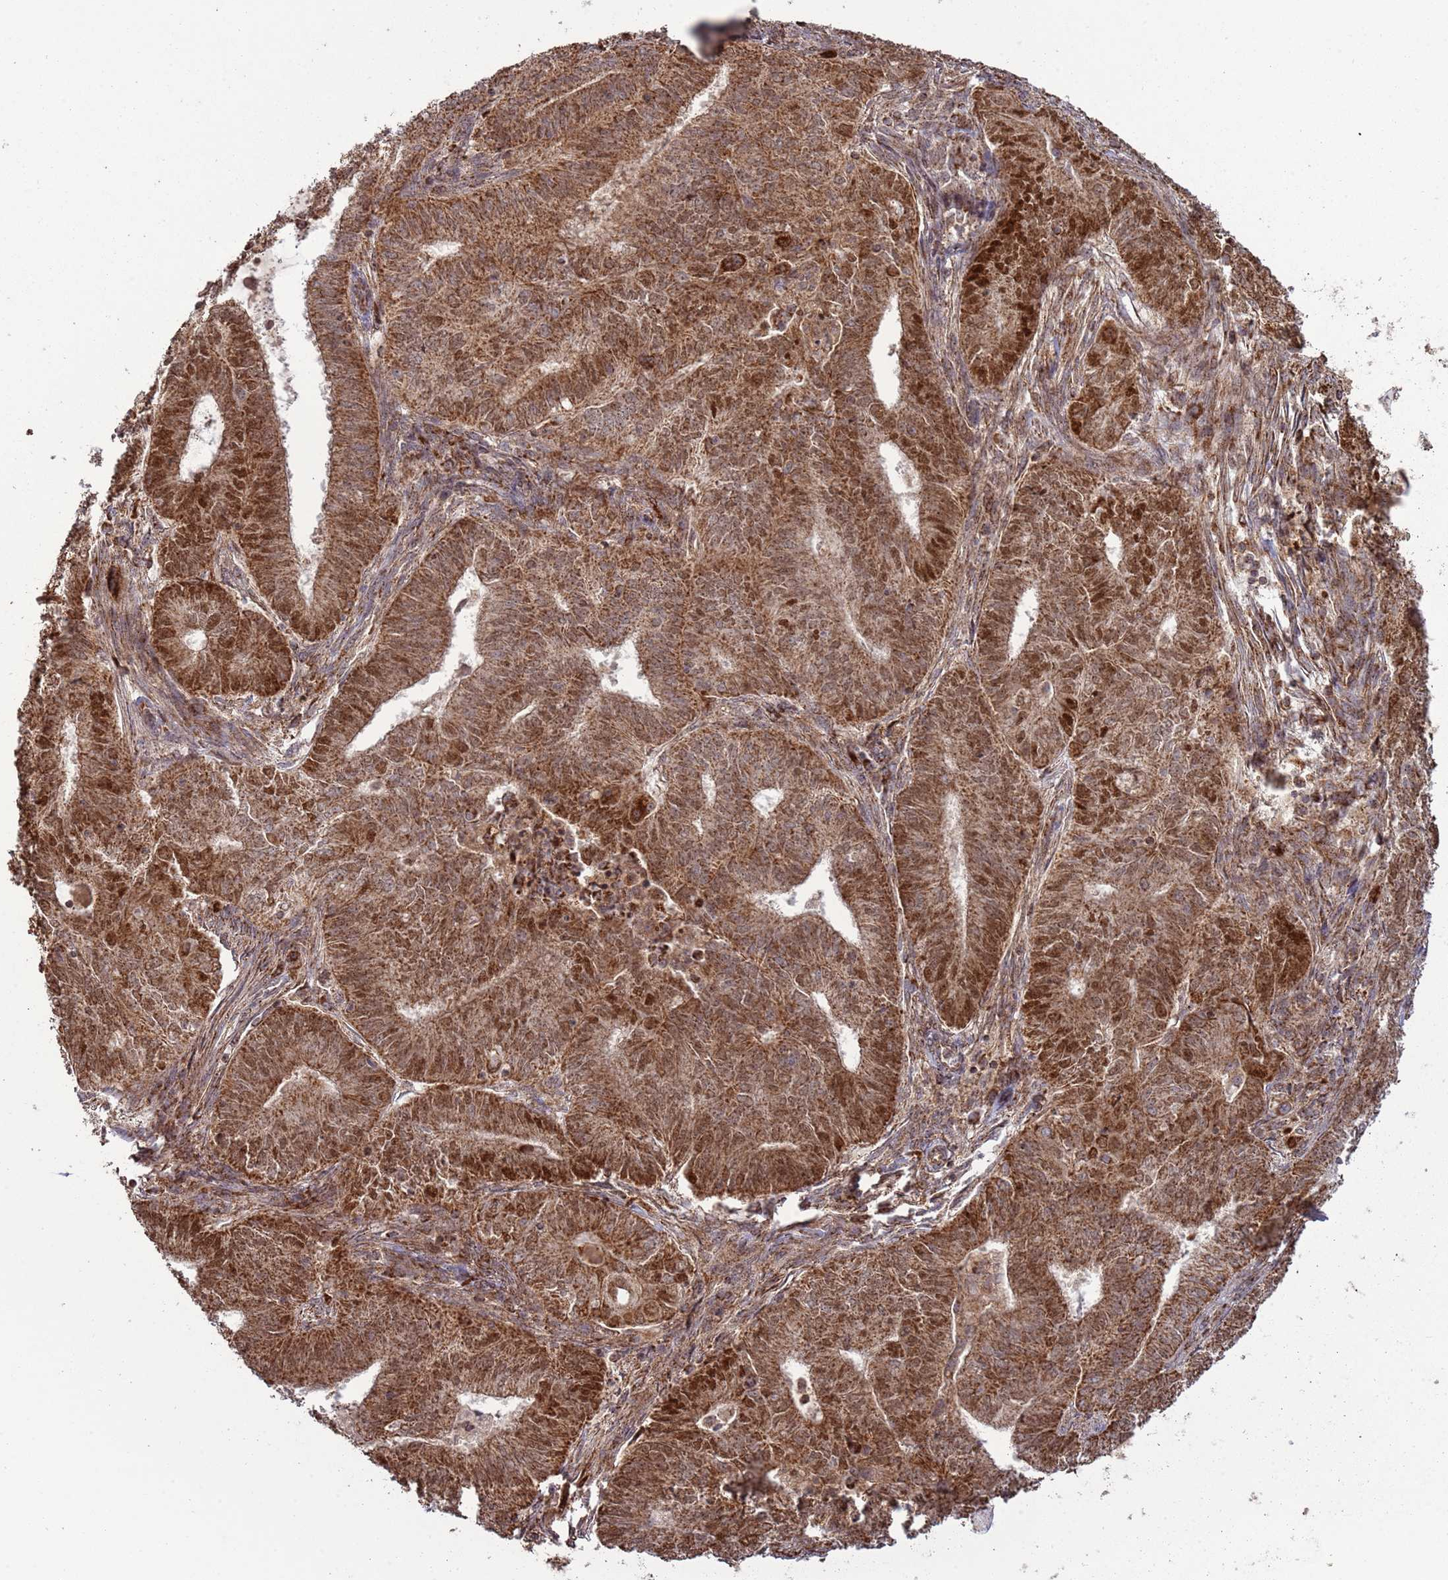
{"staining": {"intensity": "strong", "quantity": ">75%", "location": "cytoplasmic/membranous,nuclear"}, "tissue": "endometrial cancer", "cell_type": "Tumor cells", "image_type": "cancer", "snomed": [{"axis": "morphology", "description": "Adenocarcinoma, NOS"}, {"axis": "topography", "description": "Endometrium"}], "caption": "Endometrial cancer stained with DAB (3,3'-diaminobenzidine) immunohistochemistry (IHC) exhibits high levels of strong cytoplasmic/membranous and nuclear staining in about >75% of tumor cells.", "gene": "RCOR2", "patient": {"sex": "female", "age": 62}}